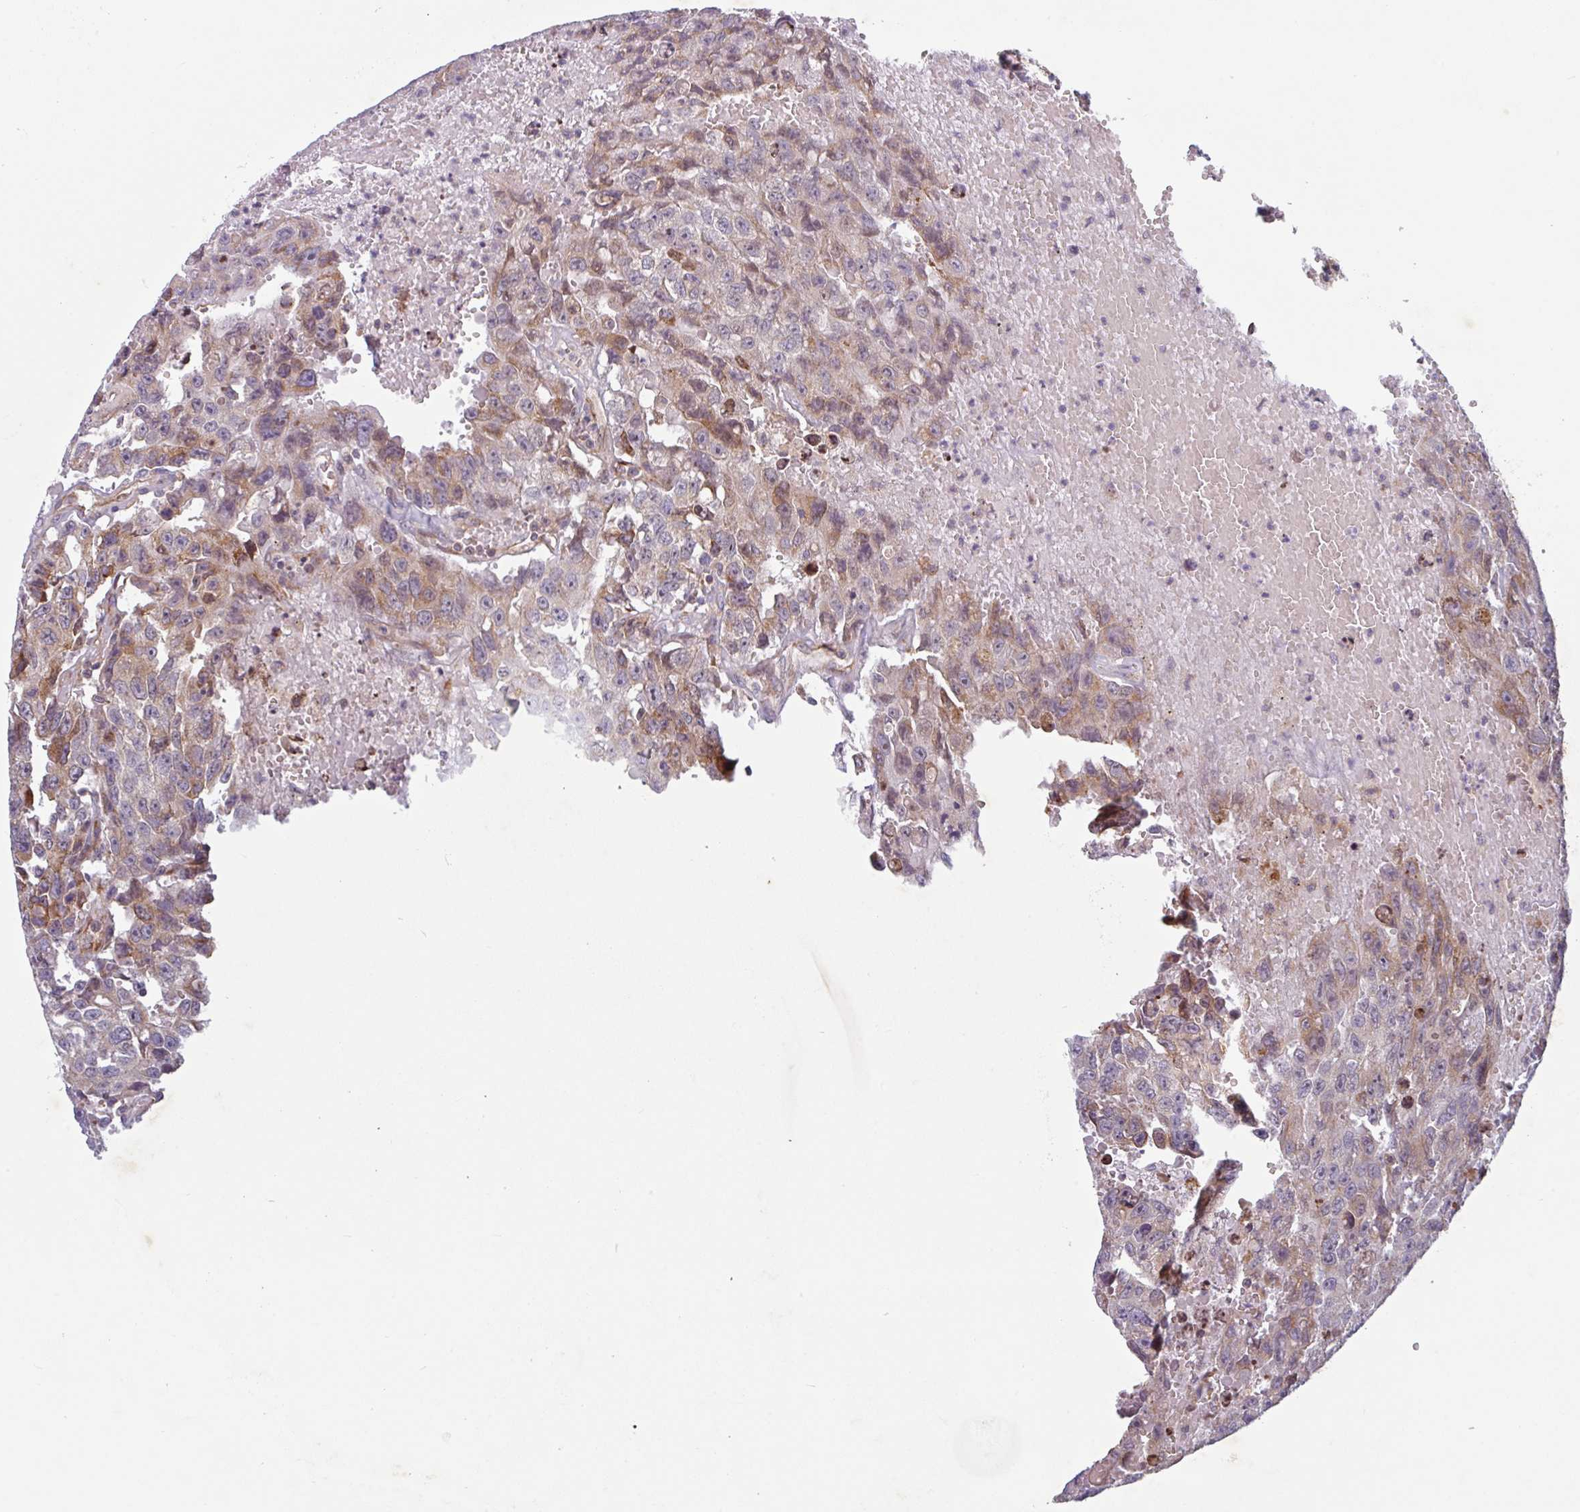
{"staining": {"intensity": "moderate", "quantity": "25%-75%", "location": "cytoplasmic/membranous"}, "tissue": "testis cancer", "cell_type": "Tumor cells", "image_type": "cancer", "snomed": [{"axis": "morphology", "description": "Seminoma, NOS"}, {"axis": "topography", "description": "Testis"}], "caption": "Immunohistochemistry histopathology image of neoplastic tissue: testis cancer stained using immunohistochemistry (IHC) demonstrates medium levels of moderate protein expression localized specifically in the cytoplasmic/membranous of tumor cells, appearing as a cytoplasmic/membranous brown color.", "gene": "RIT1", "patient": {"sex": "male", "age": 26}}